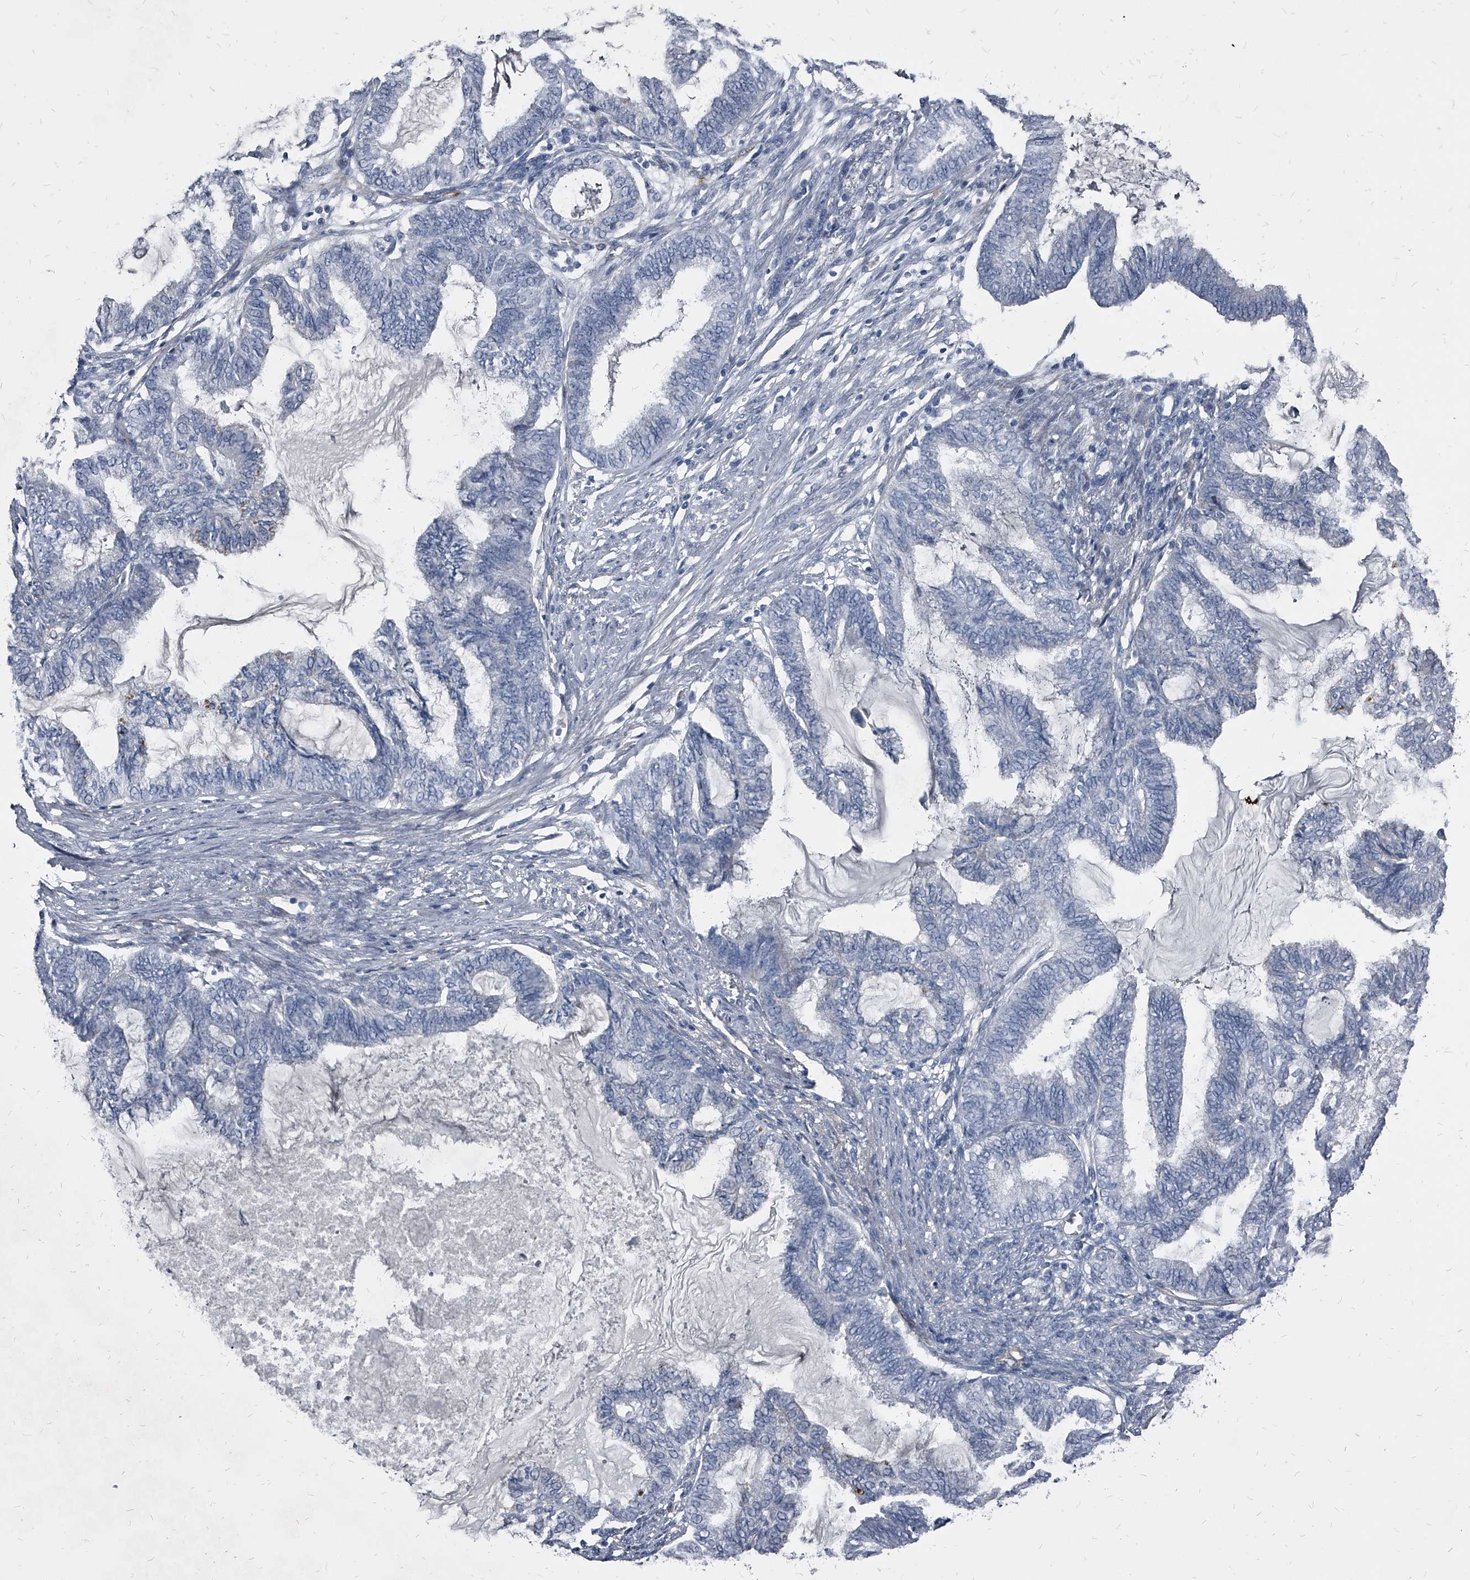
{"staining": {"intensity": "negative", "quantity": "none", "location": "none"}, "tissue": "endometrial cancer", "cell_type": "Tumor cells", "image_type": "cancer", "snomed": [{"axis": "morphology", "description": "Adenocarcinoma, NOS"}, {"axis": "topography", "description": "Endometrium"}], "caption": "There is no significant positivity in tumor cells of endometrial cancer.", "gene": "PGLYRP3", "patient": {"sex": "female", "age": 86}}